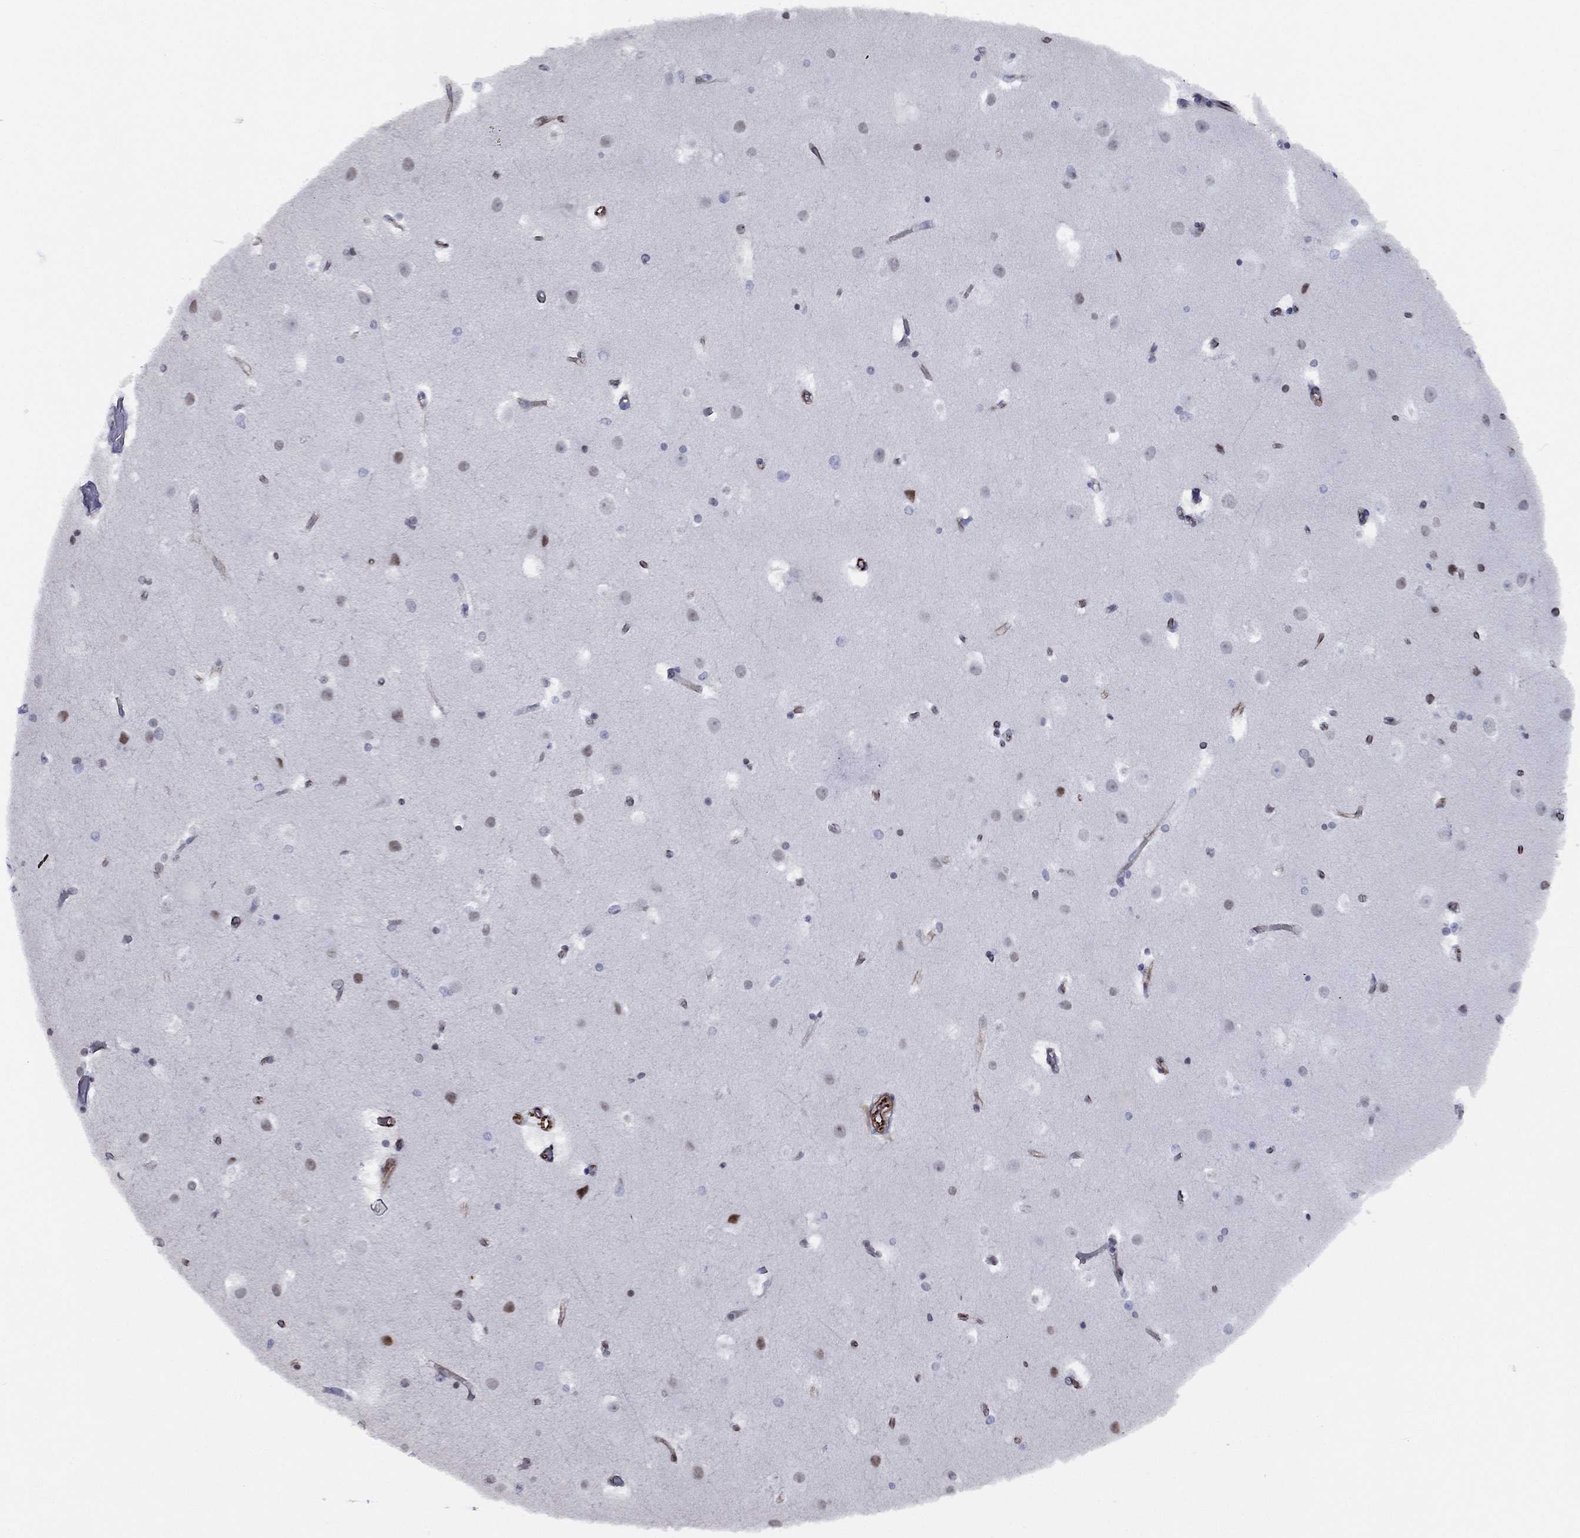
{"staining": {"intensity": "strong", "quantity": ">75%", "location": "cytoplasmic/membranous"}, "tissue": "cerebral cortex", "cell_type": "Endothelial cells", "image_type": "normal", "snomed": [{"axis": "morphology", "description": "Normal tissue, NOS"}, {"axis": "topography", "description": "Cerebral cortex"}], "caption": "This is a micrograph of IHC staining of normal cerebral cortex, which shows strong staining in the cytoplasmic/membranous of endothelial cells.", "gene": "MAS1", "patient": {"sex": "female", "age": 52}}